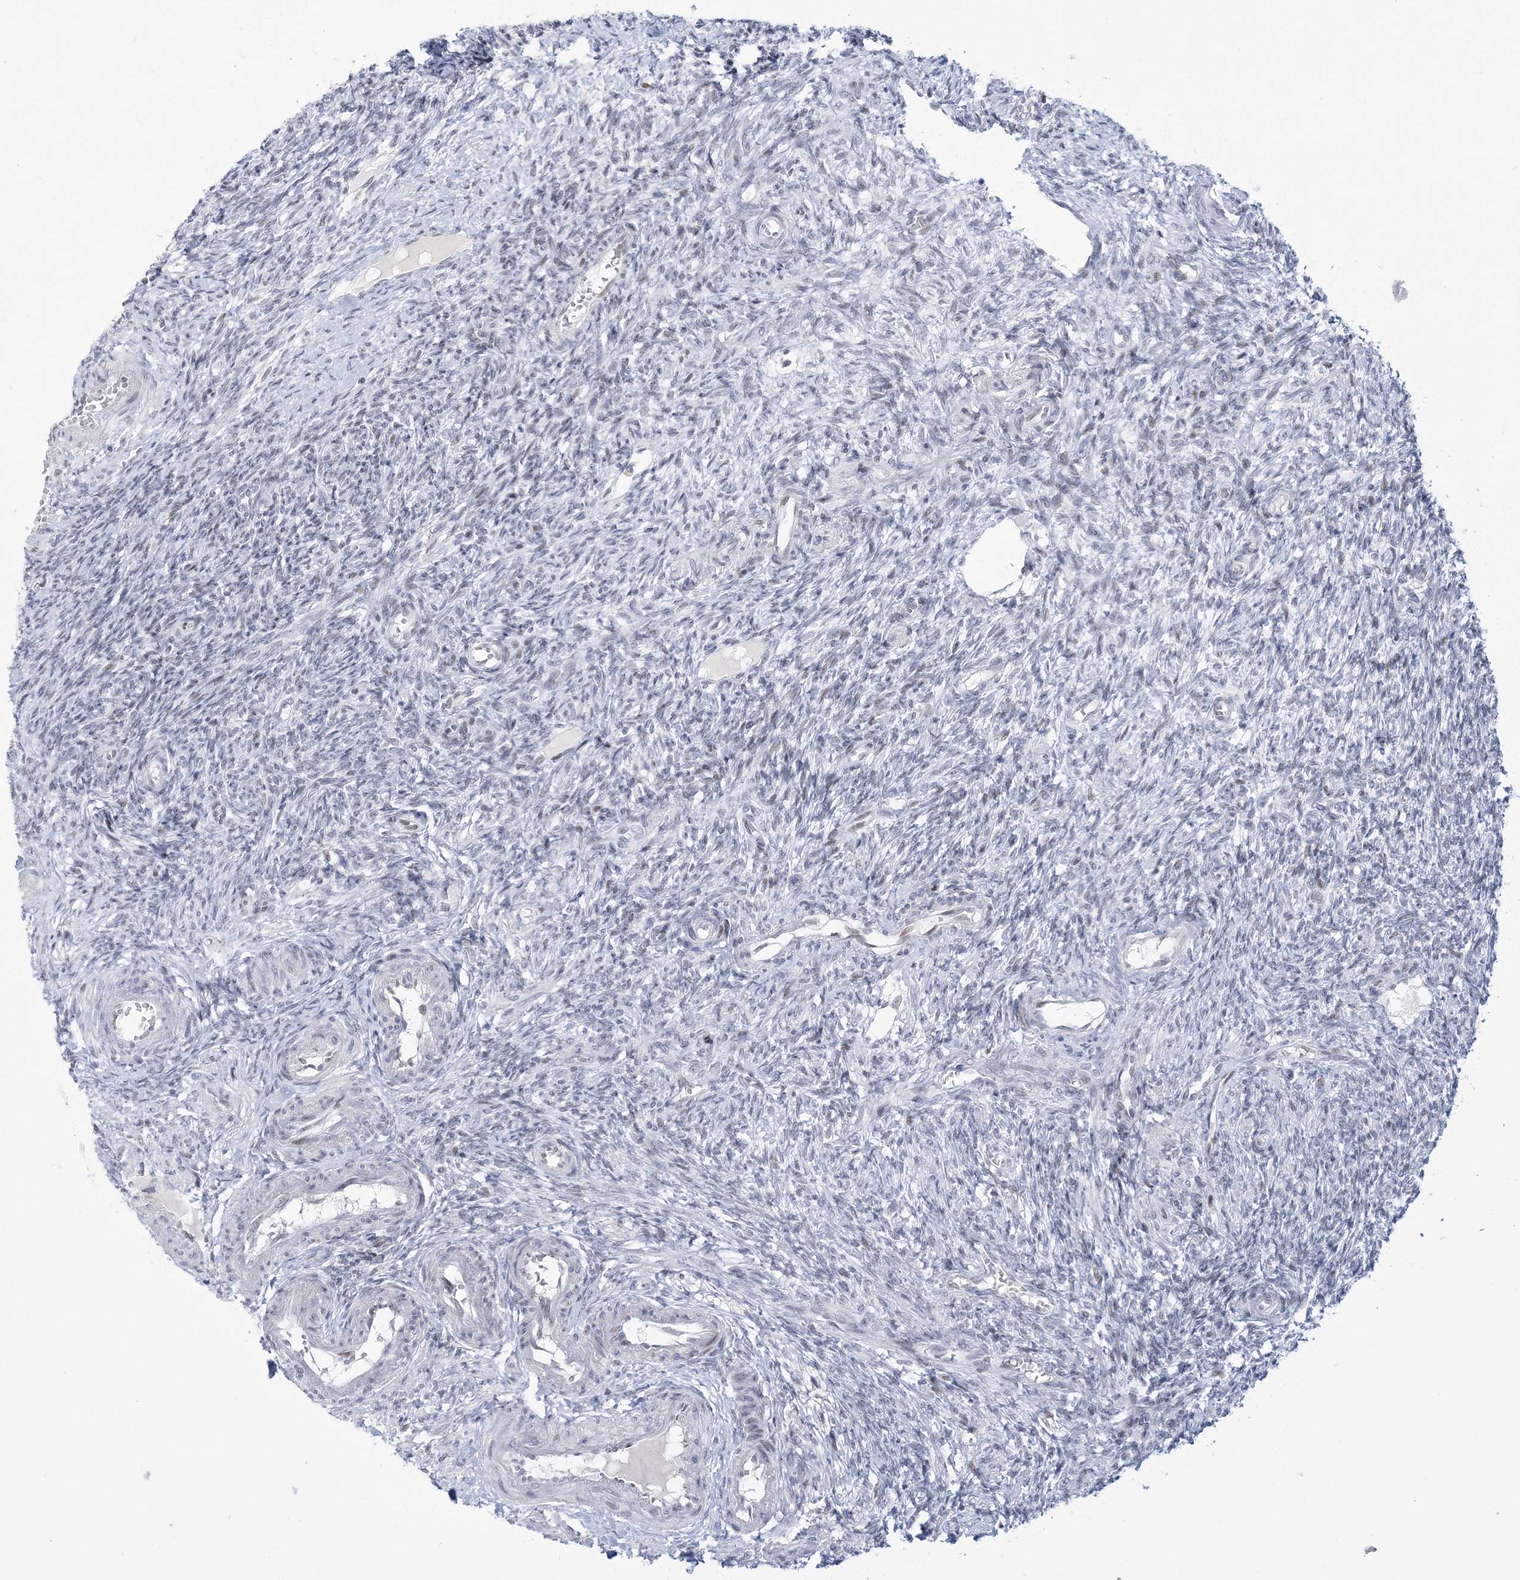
{"staining": {"intensity": "negative", "quantity": "none", "location": "none"}, "tissue": "ovary", "cell_type": "Ovarian stroma cells", "image_type": "normal", "snomed": [{"axis": "morphology", "description": "Normal tissue, NOS"}, {"axis": "topography", "description": "Ovary"}], "caption": "DAB (3,3'-diaminobenzidine) immunohistochemical staining of normal ovary shows no significant staining in ovarian stroma cells.", "gene": "DDX21", "patient": {"sex": "female", "age": 27}}